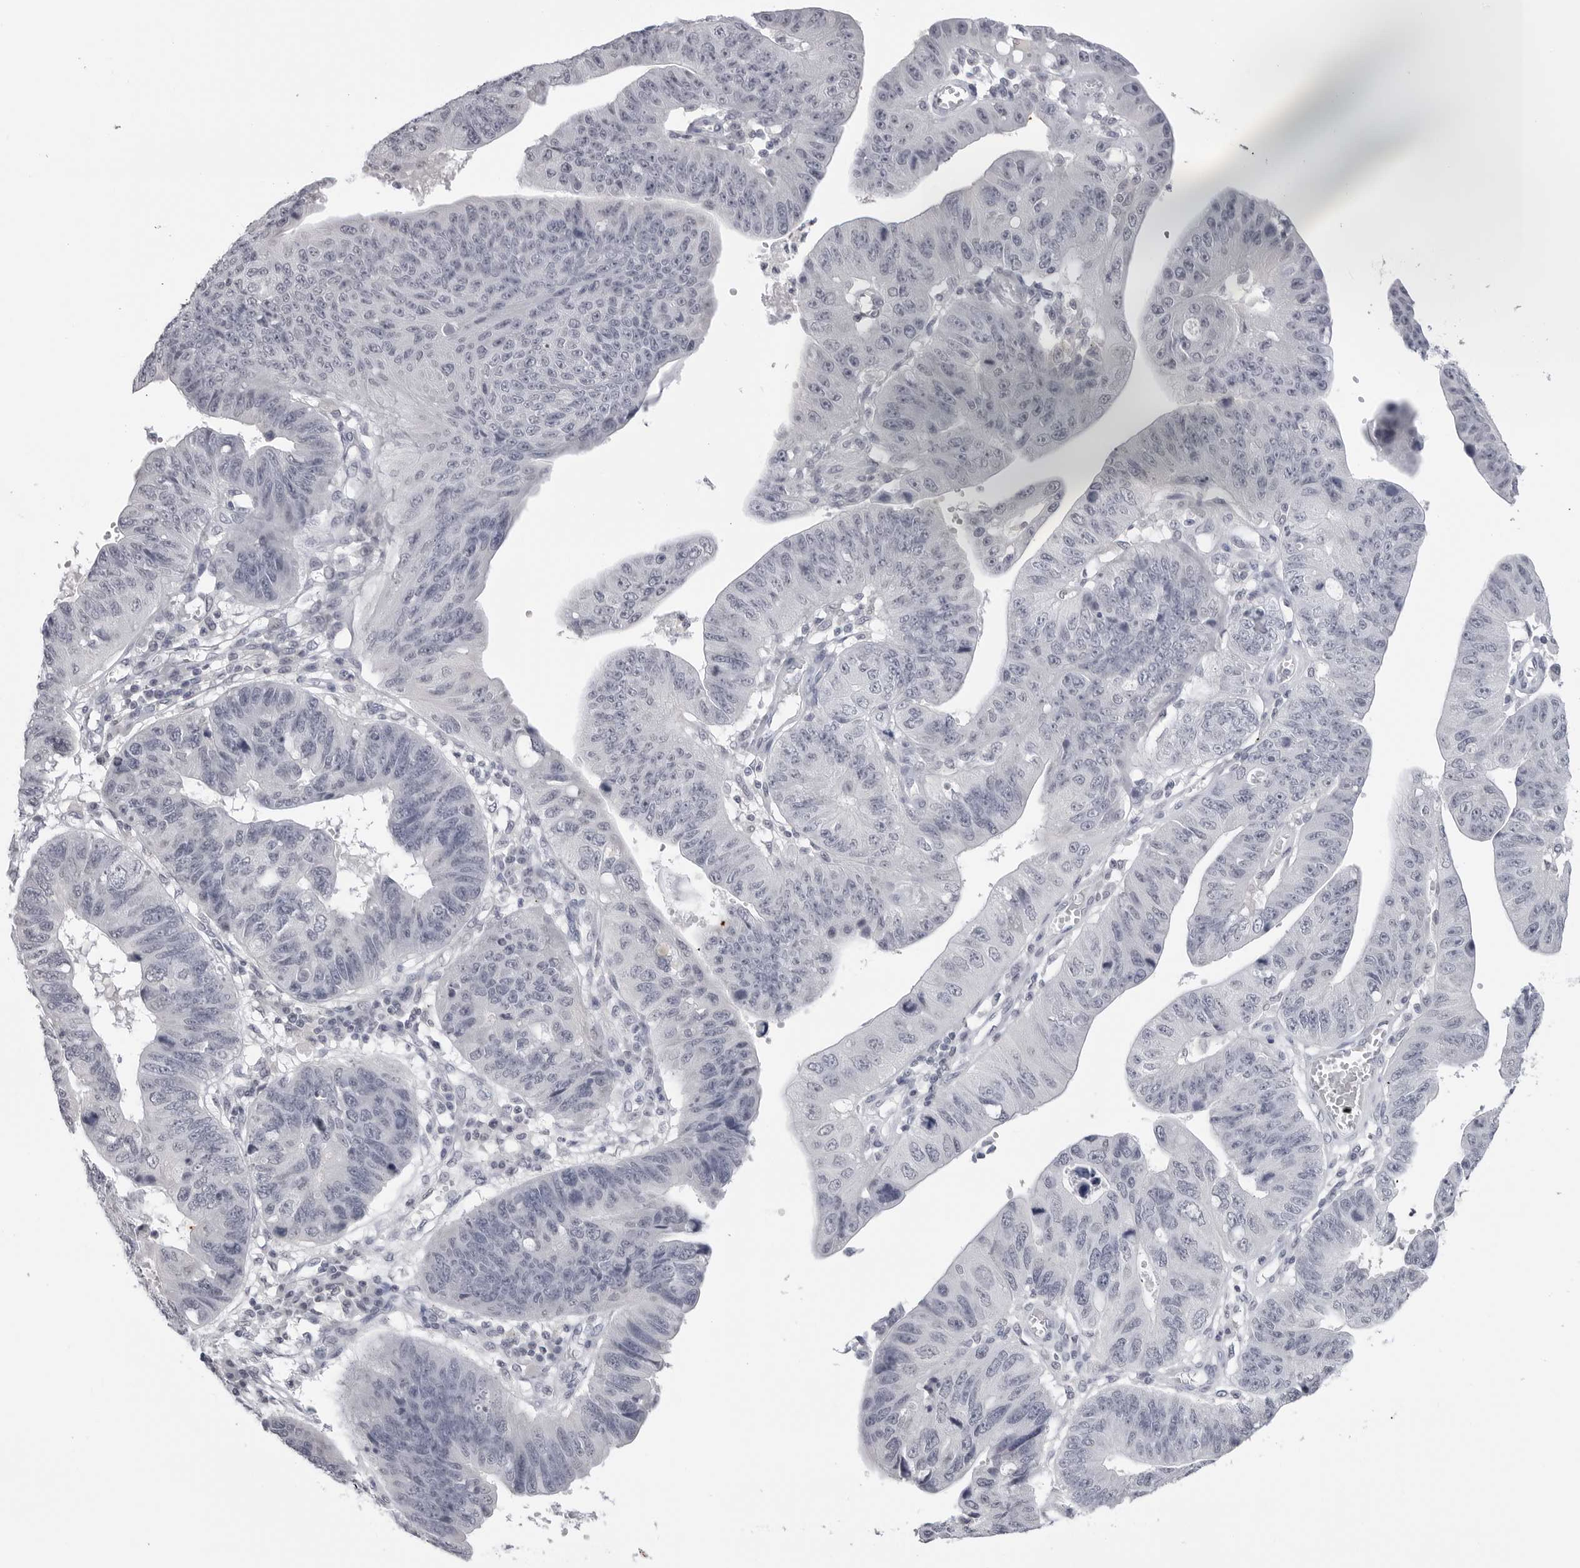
{"staining": {"intensity": "negative", "quantity": "none", "location": "none"}, "tissue": "stomach cancer", "cell_type": "Tumor cells", "image_type": "cancer", "snomed": [{"axis": "morphology", "description": "Adenocarcinoma, NOS"}, {"axis": "topography", "description": "Stomach"}], "caption": "Immunohistochemistry (IHC) of stomach cancer demonstrates no staining in tumor cells.", "gene": "PGA3", "patient": {"sex": "male", "age": 59}}